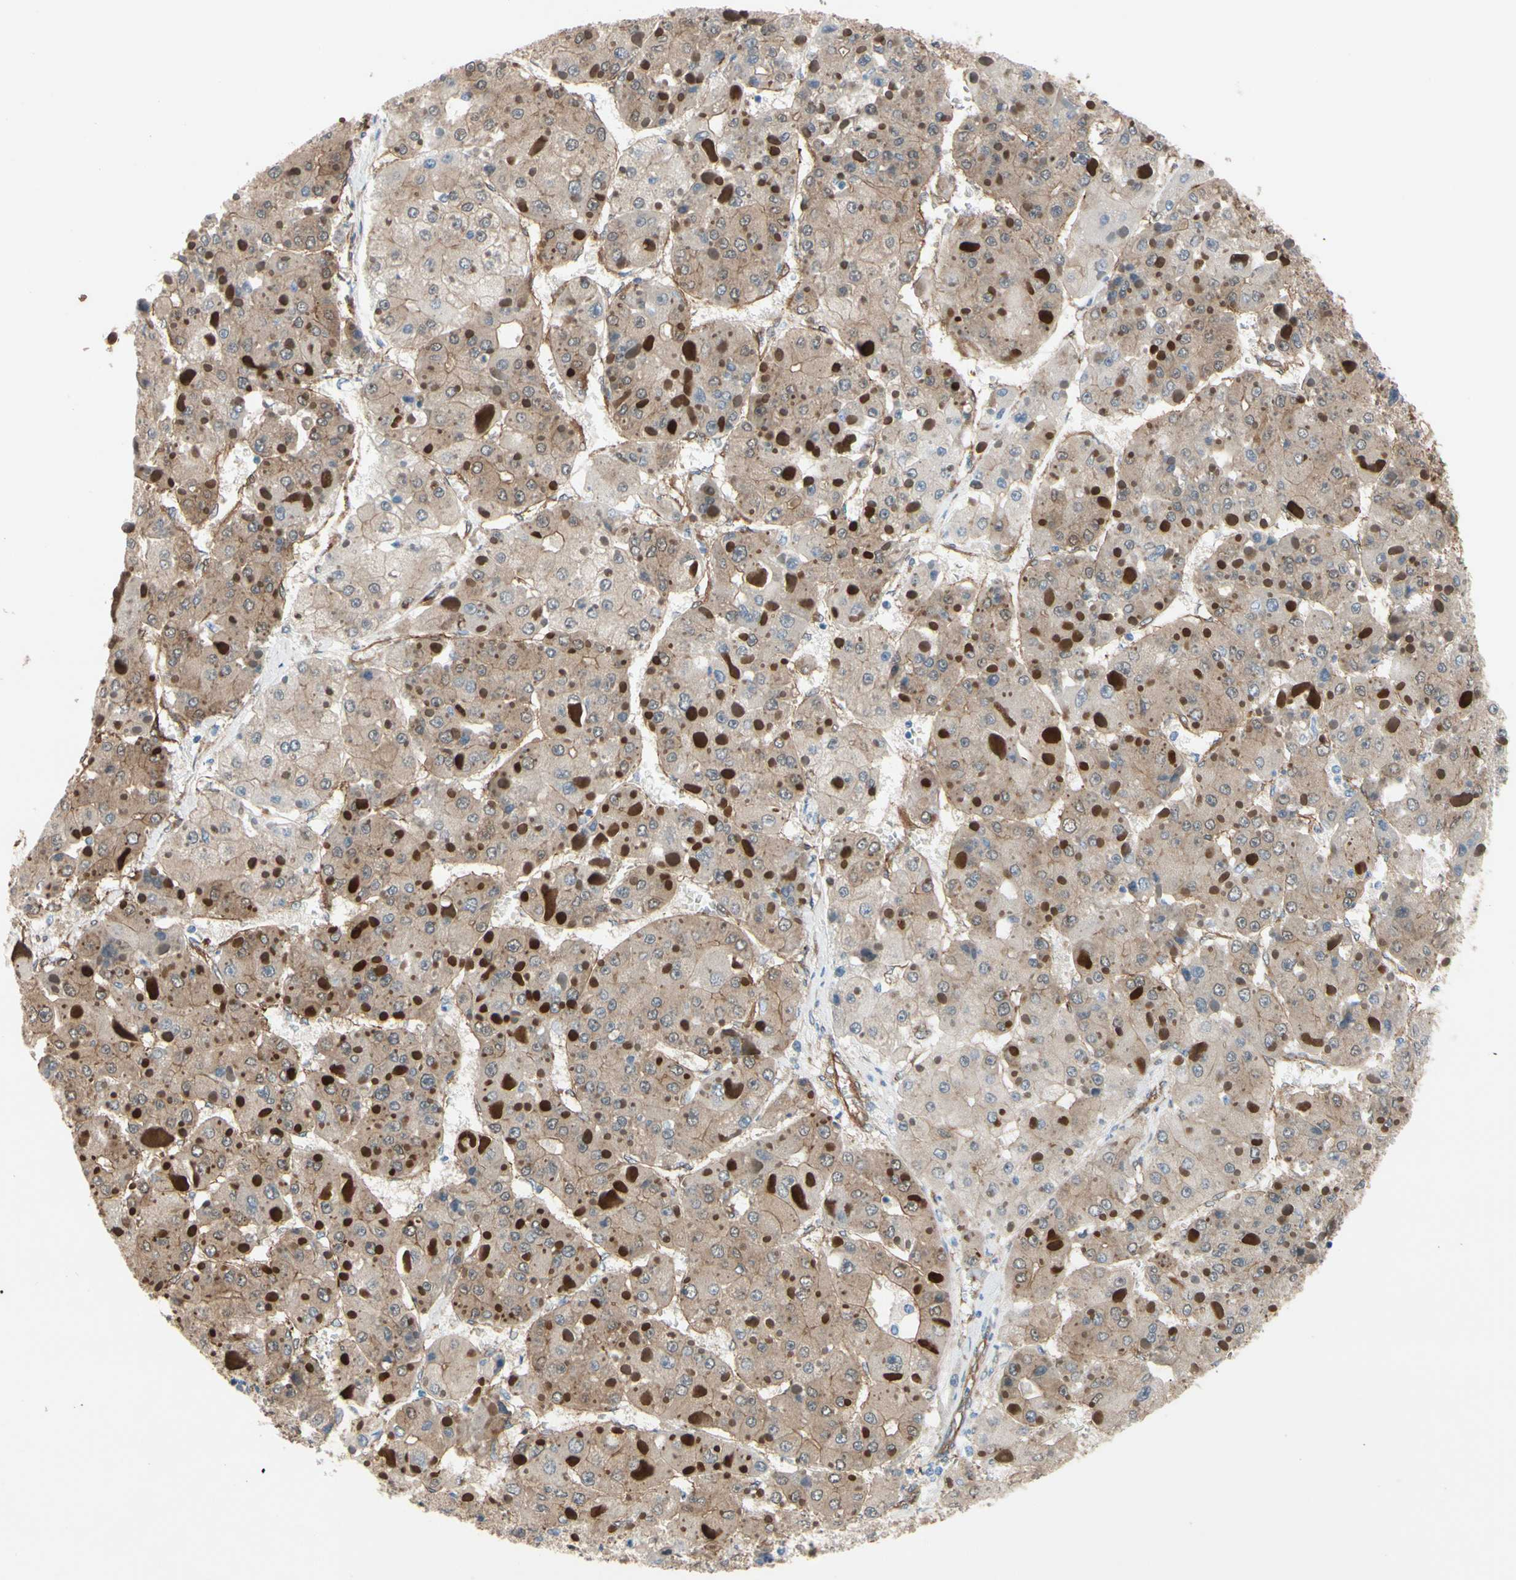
{"staining": {"intensity": "weak", "quantity": ">75%", "location": "cytoplasmic/membranous"}, "tissue": "liver cancer", "cell_type": "Tumor cells", "image_type": "cancer", "snomed": [{"axis": "morphology", "description": "Carcinoma, Hepatocellular, NOS"}, {"axis": "topography", "description": "Liver"}], "caption": "This micrograph displays liver hepatocellular carcinoma stained with immunohistochemistry to label a protein in brown. The cytoplasmic/membranous of tumor cells show weak positivity for the protein. Nuclei are counter-stained blue.", "gene": "CTTNBP2", "patient": {"sex": "female", "age": 73}}